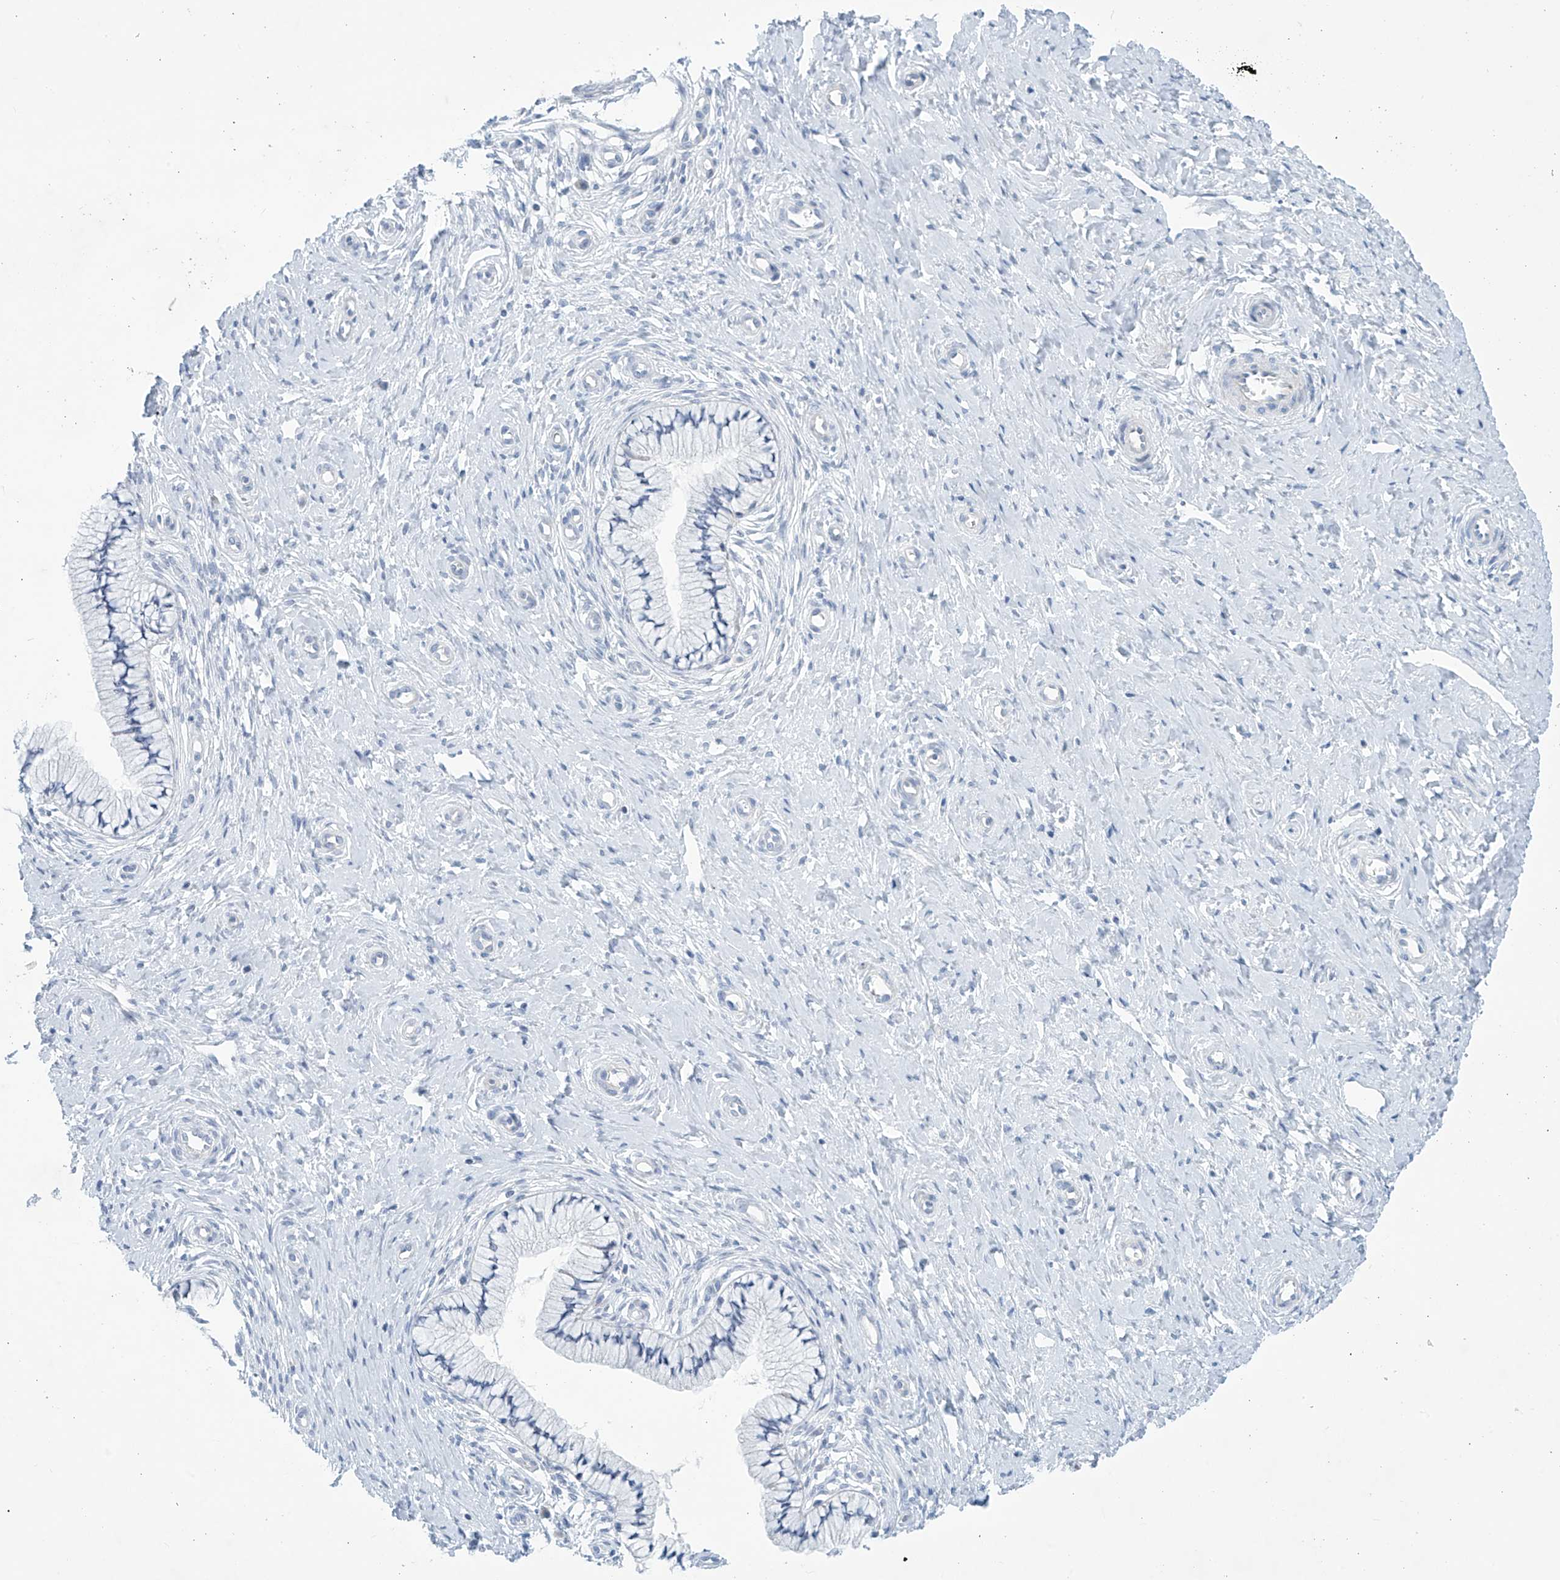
{"staining": {"intensity": "negative", "quantity": "none", "location": "none"}, "tissue": "cervix", "cell_type": "Glandular cells", "image_type": "normal", "snomed": [{"axis": "morphology", "description": "Normal tissue, NOS"}, {"axis": "topography", "description": "Cervix"}], "caption": "Immunohistochemistry photomicrograph of benign cervix: human cervix stained with DAB displays no significant protein staining in glandular cells. The staining is performed using DAB brown chromogen with nuclei counter-stained in using hematoxylin.", "gene": "SLC35A5", "patient": {"sex": "female", "age": 36}}